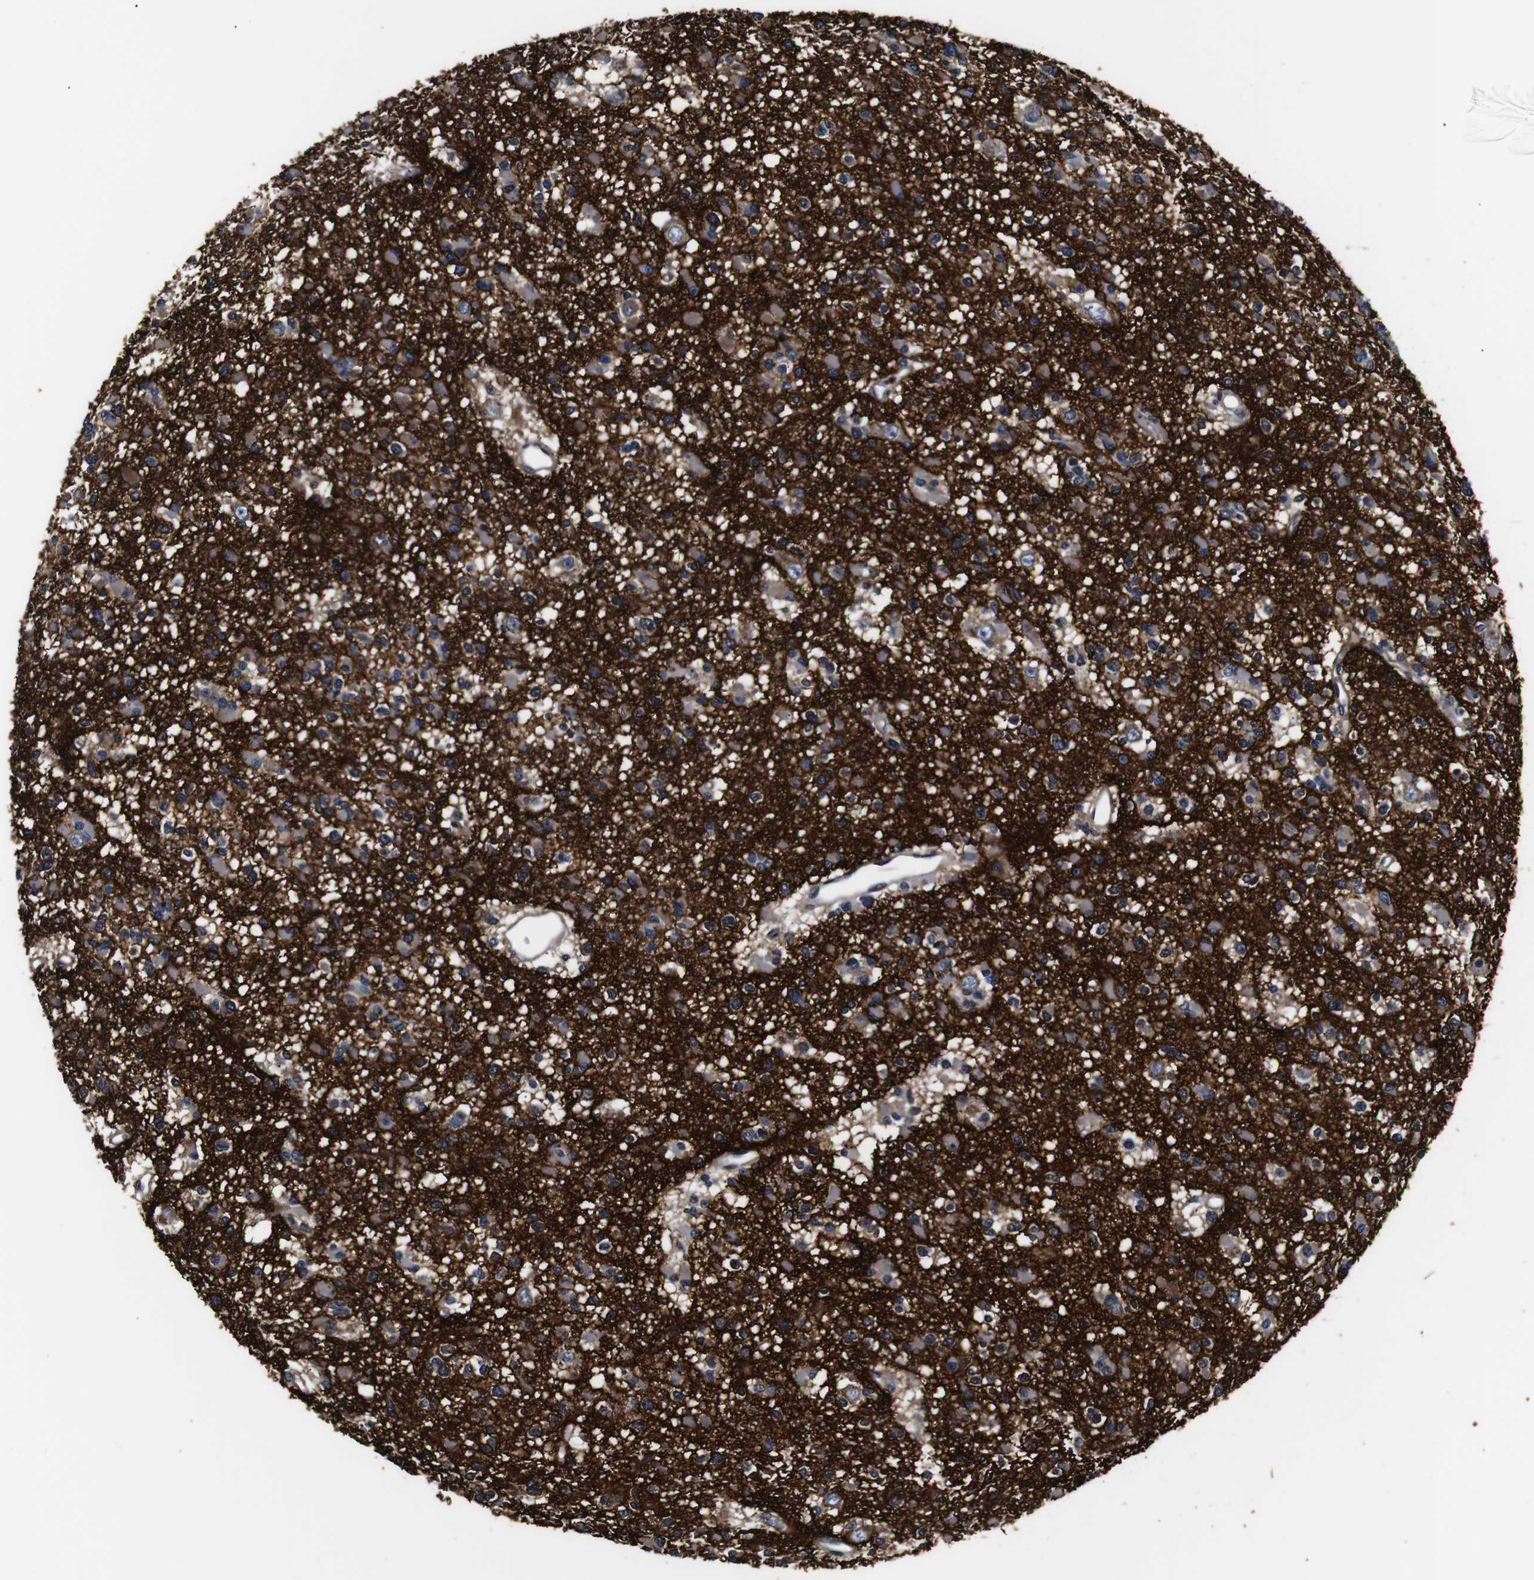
{"staining": {"intensity": "weak", "quantity": ">75%", "location": "cytoplasmic/membranous"}, "tissue": "glioma", "cell_type": "Tumor cells", "image_type": "cancer", "snomed": [{"axis": "morphology", "description": "Glioma, malignant, Low grade"}, {"axis": "topography", "description": "Brain"}], "caption": "High-magnification brightfield microscopy of glioma stained with DAB (brown) and counterstained with hematoxylin (blue). tumor cells exhibit weak cytoplasmic/membranous staining is present in approximately>75% of cells.", "gene": "GAP43", "patient": {"sex": "female", "age": 22}}